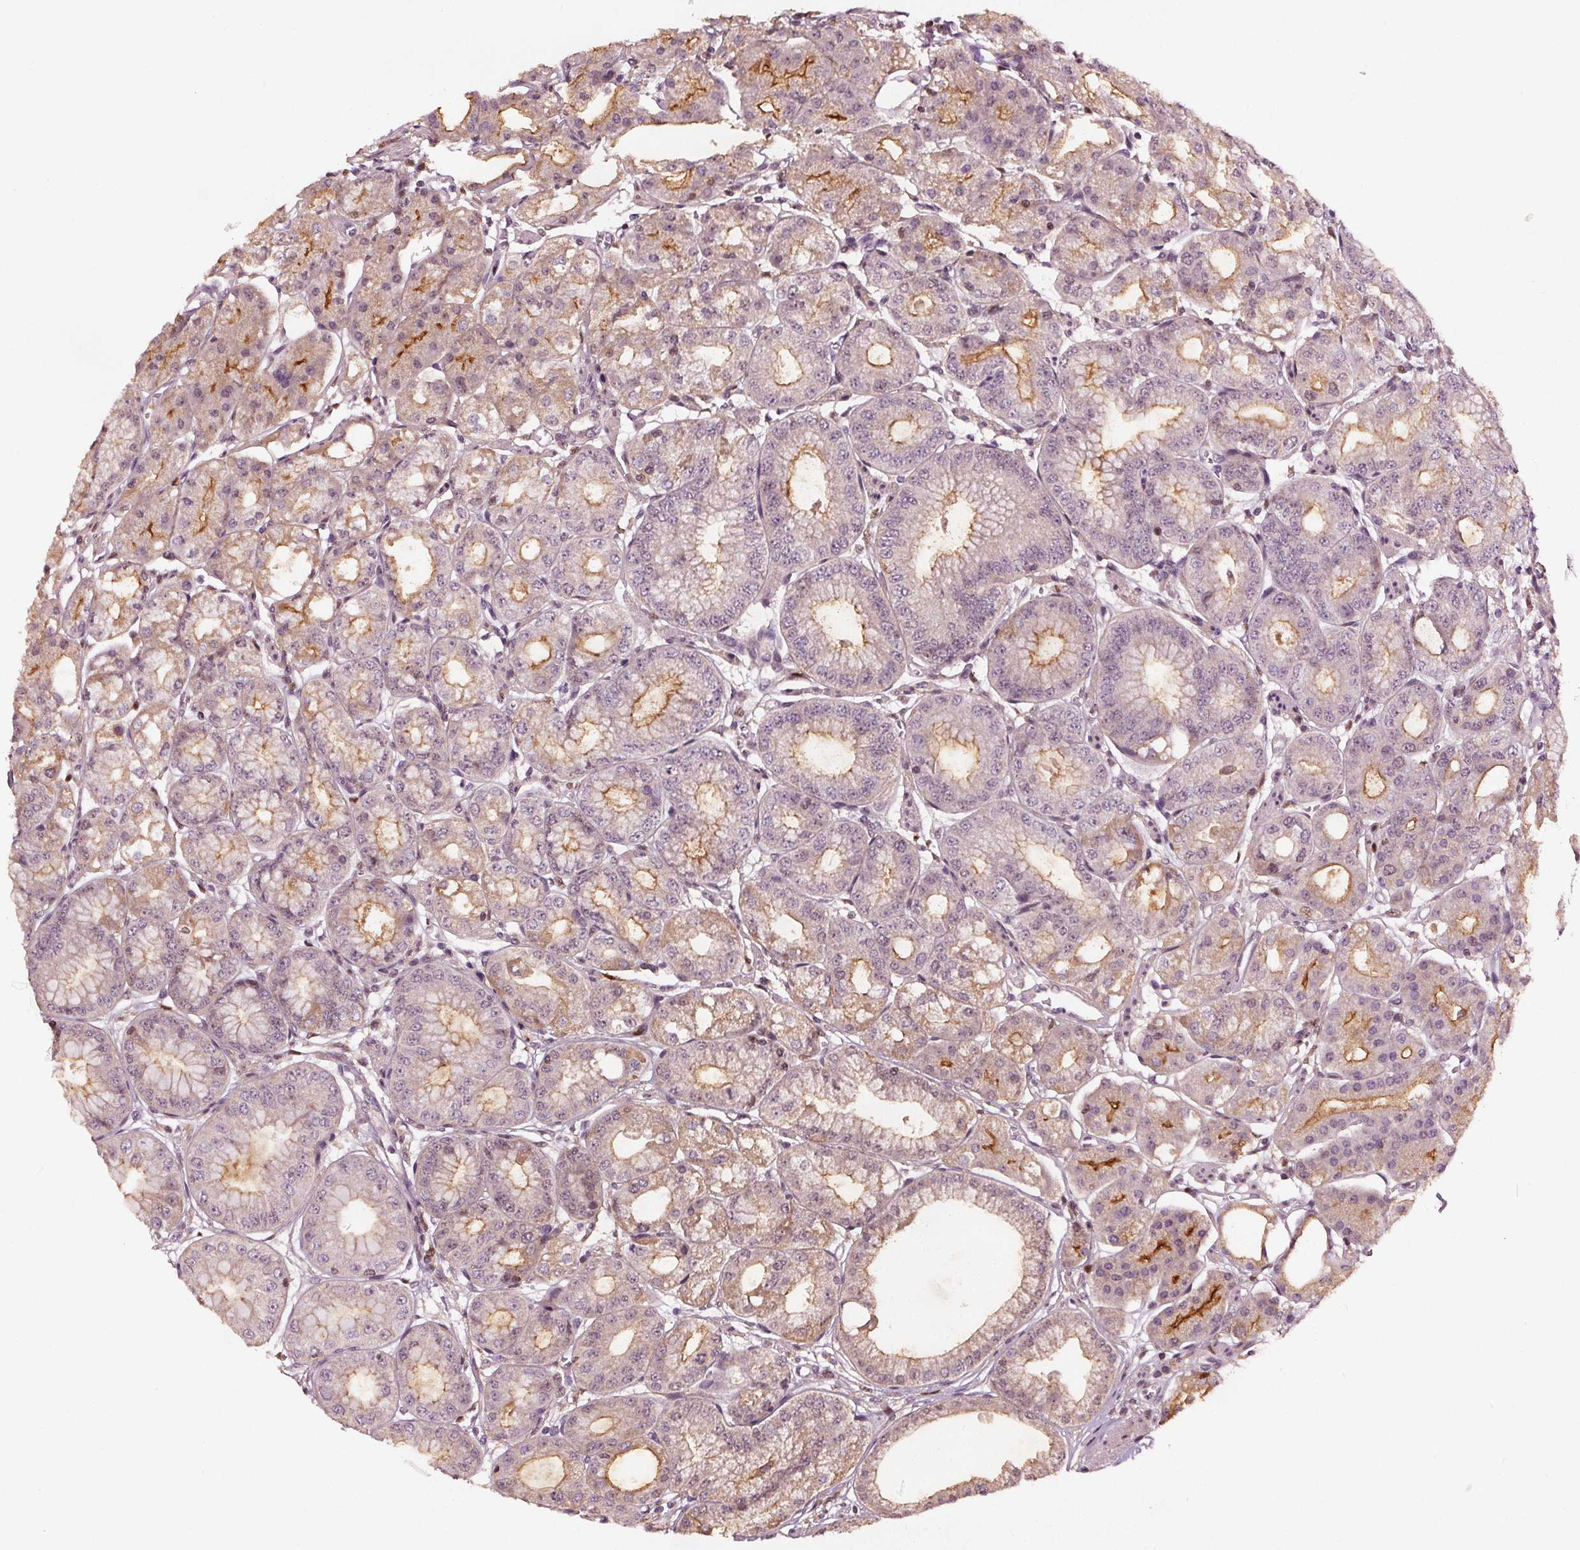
{"staining": {"intensity": "moderate", "quantity": "25%-75%", "location": "cytoplasmic/membranous"}, "tissue": "stomach", "cell_type": "Glandular cells", "image_type": "normal", "snomed": [{"axis": "morphology", "description": "Normal tissue, NOS"}, {"axis": "topography", "description": "Stomach, lower"}], "caption": "An IHC micrograph of unremarkable tissue is shown. Protein staining in brown labels moderate cytoplasmic/membranous positivity in stomach within glandular cells.", "gene": "DDX11", "patient": {"sex": "male", "age": 71}}